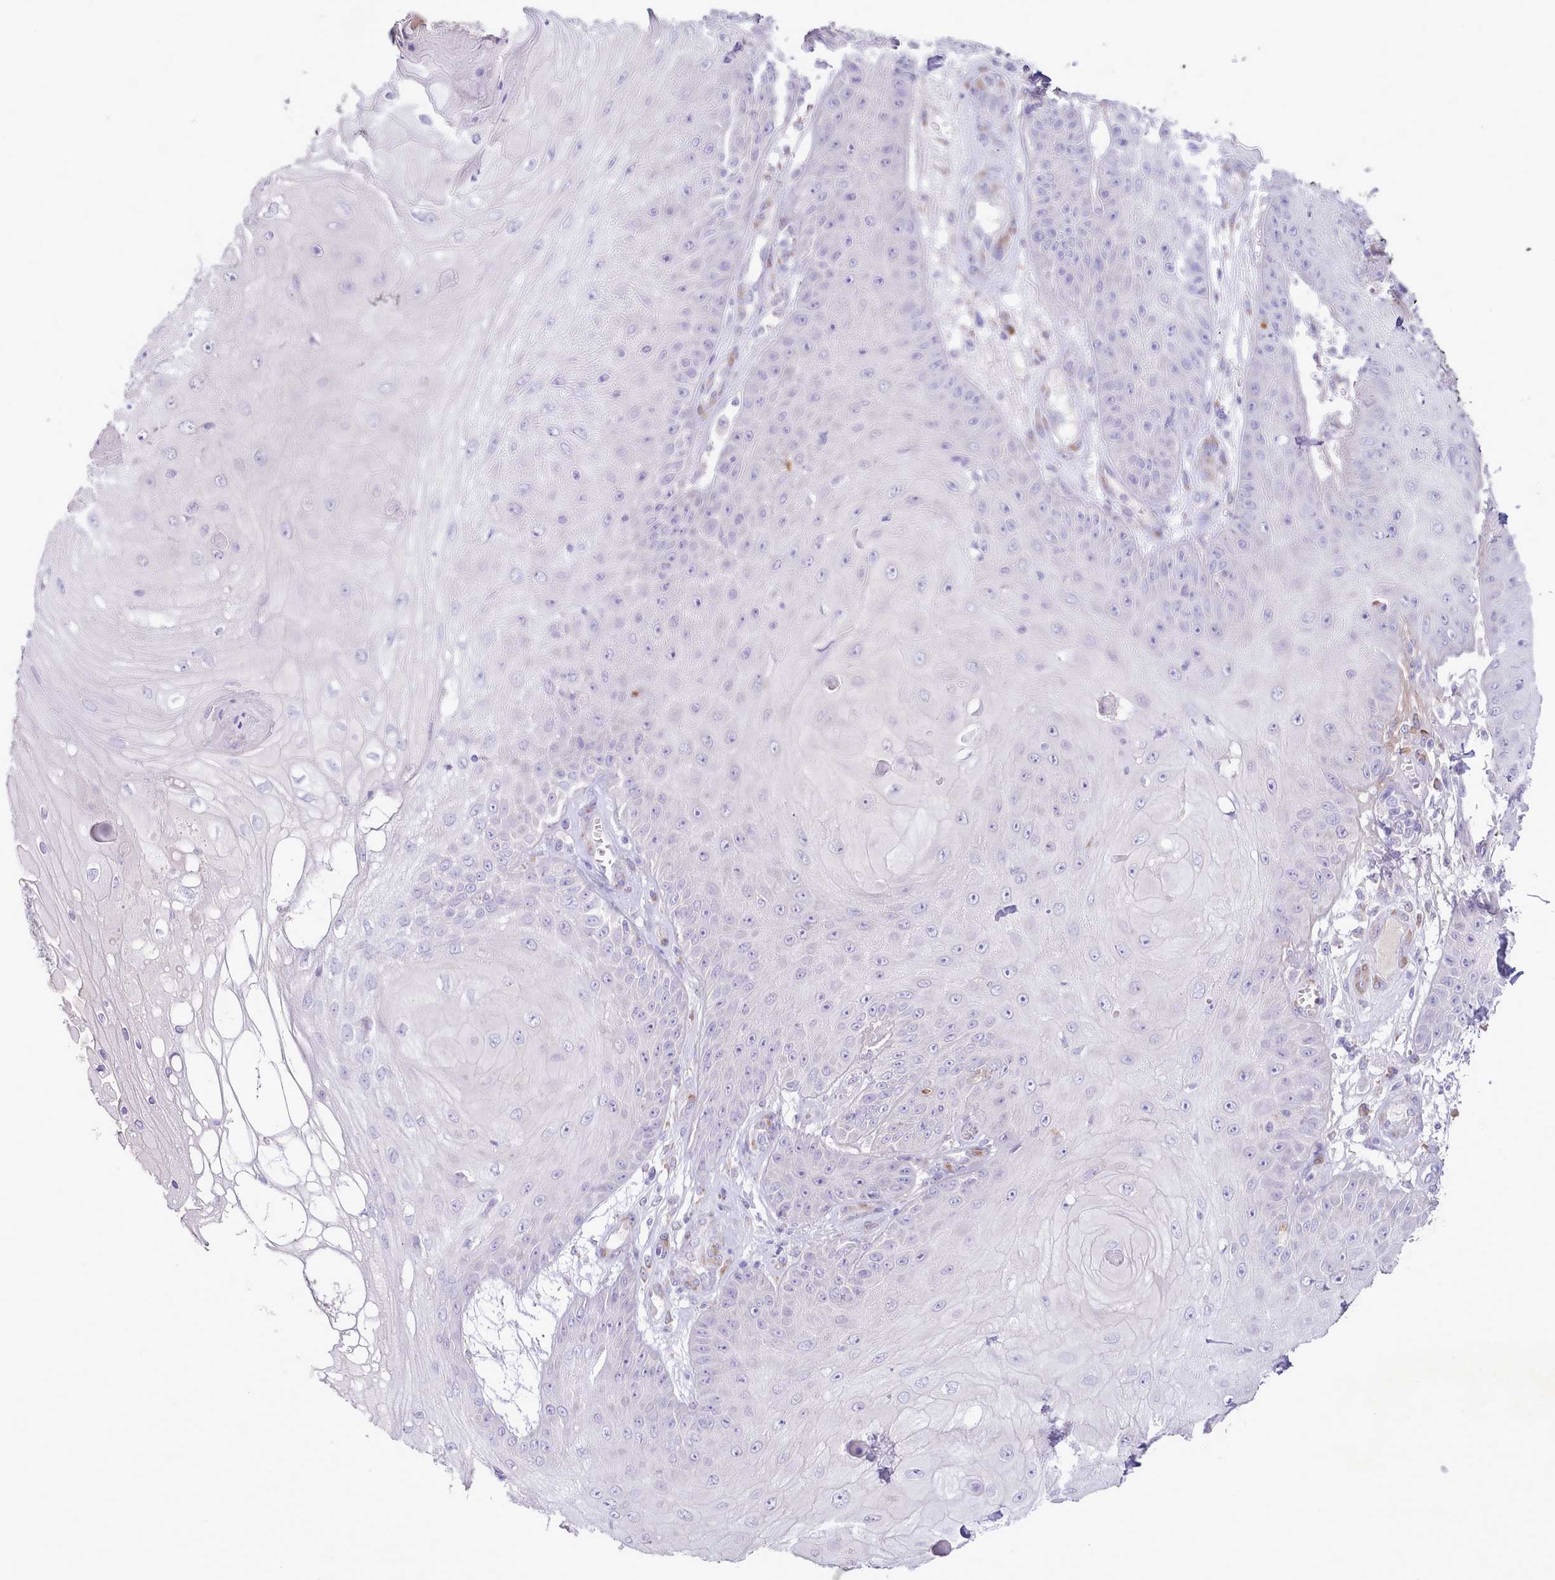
{"staining": {"intensity": "negative", "quantity": "none", "location": "none"}, "tissue": "skin cancer", "cell_type": "Tumor cells", "image_type": "cancer", "snomed": [{"axis": "morphology", "description": "Squamous cell carcinoma, NOS"}, {"axis": "topography", "description": "Skin"}], "caption": "Skin cancer (squamous cell carcinoma) was stained to show a protein in brown. There is no significant expression in tumor cells. (Stains: DAB (3,3'-diaminobenzidine) IHC with hematoxylin counter stain, Microscopy: brightfield microscopy at high magnification).", "gene": "CCL1", "patient": {"sex": "male", "age": 70}}